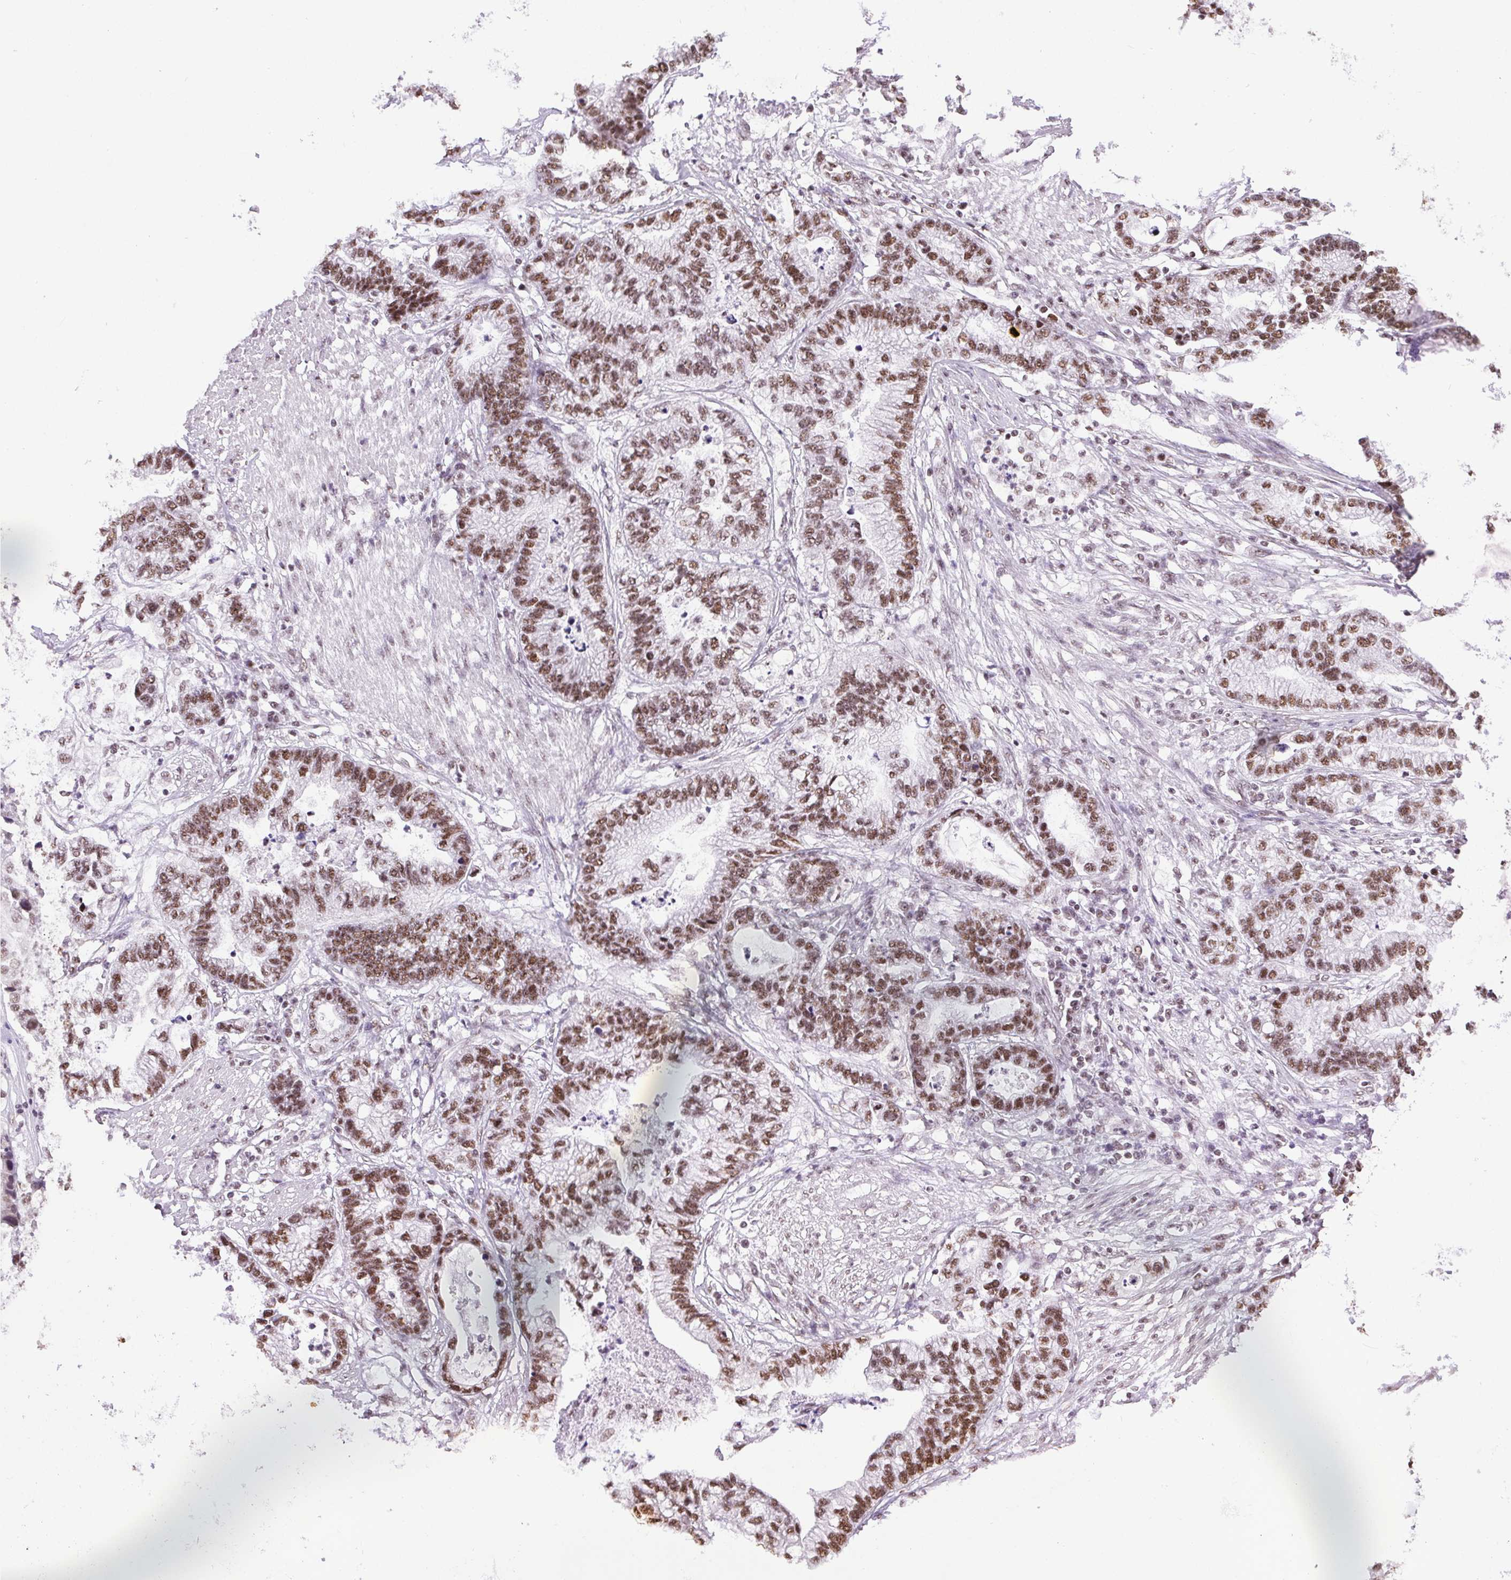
{"staining": {"intensity": "moderate", "quantity": ">75%", "location": "nuclear"}, "tissue": "stomach cancer", "cell_type": "Tumor cells", "image_type": "cancer", "snomed": [{"axis": "morphology", "description": "Adenocarcinoma, NOS"}, {"axis": "topography", "description": "Stomach"}], "caption": "Immunohistochemistry of human stomach cancer (adenocarcinoma) shows medium levels of moderate nuclear staining in about >75% of tumor cells.", "gene": "TRA2B", "patient": {"sex": "male", "age": 83}}